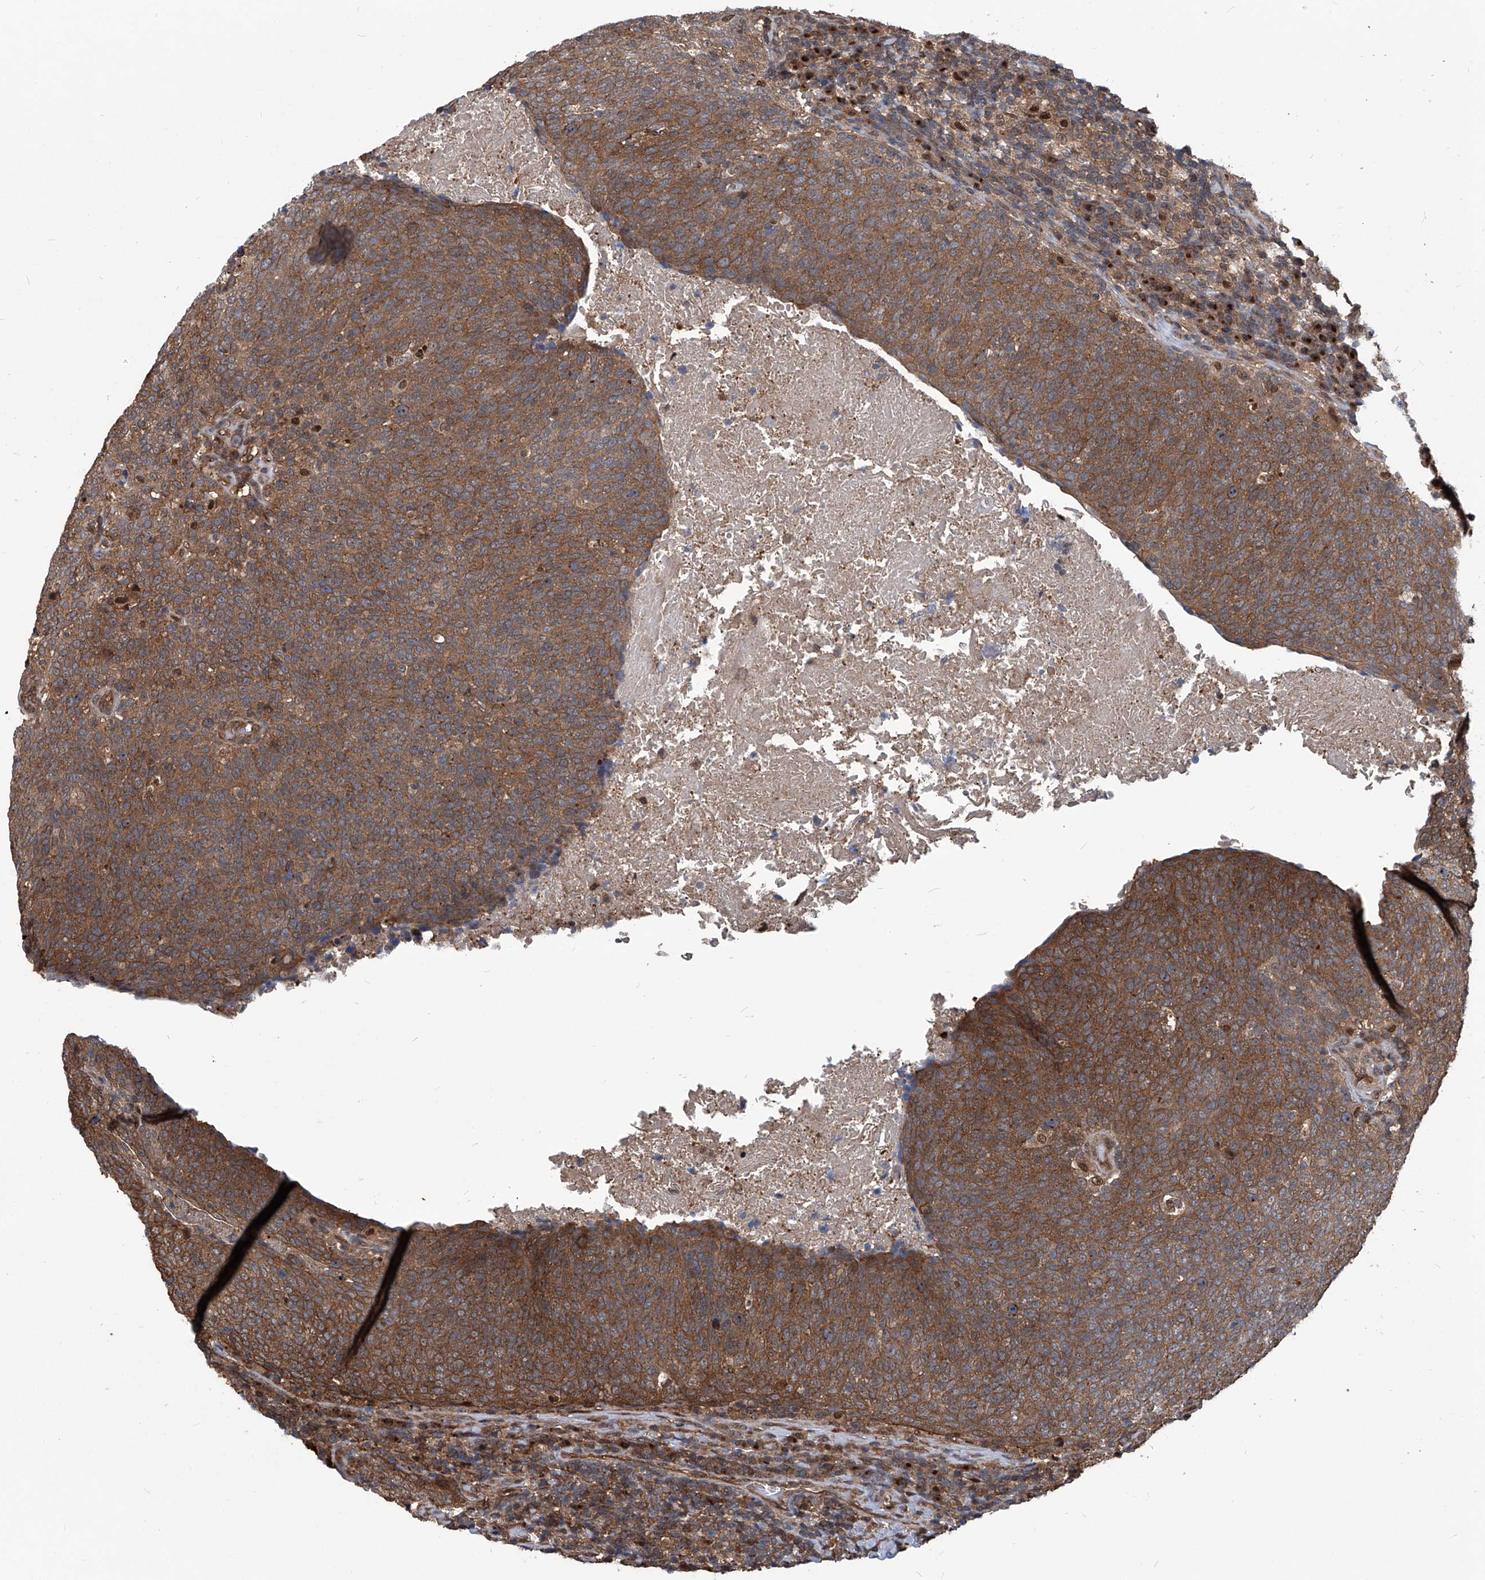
{"staining": {"intensity": "moderate", "quantity": ">75%", "location": "cytoplasmic/membranous,nuclear"}, "tissue": "head and neck cancer", "cell_type": "Tumor cells", "image_type": "cancer", "snomed": [{"axis": "morphology", "description": "Squamous cell carcinoma, NOS"}, {"axis": "morphology", "description": "Squamous cell carcinoma, metastatic, NOS"}, {"axis": "topography", "description": "Lymph node"}, {"axis": "topography", "description": "Head-Neck"}], "caption": "Immunohistochemistry (IHC) micrograph of human head and neck cancer stained for a protein (brown), which exhibits medium levels of moderate cytoplasmic/membranous and nuclear expression in approximately >75% of tumor cells.", "gene": "PSMB1", "patient": {"sex": "male", "age": 62}}